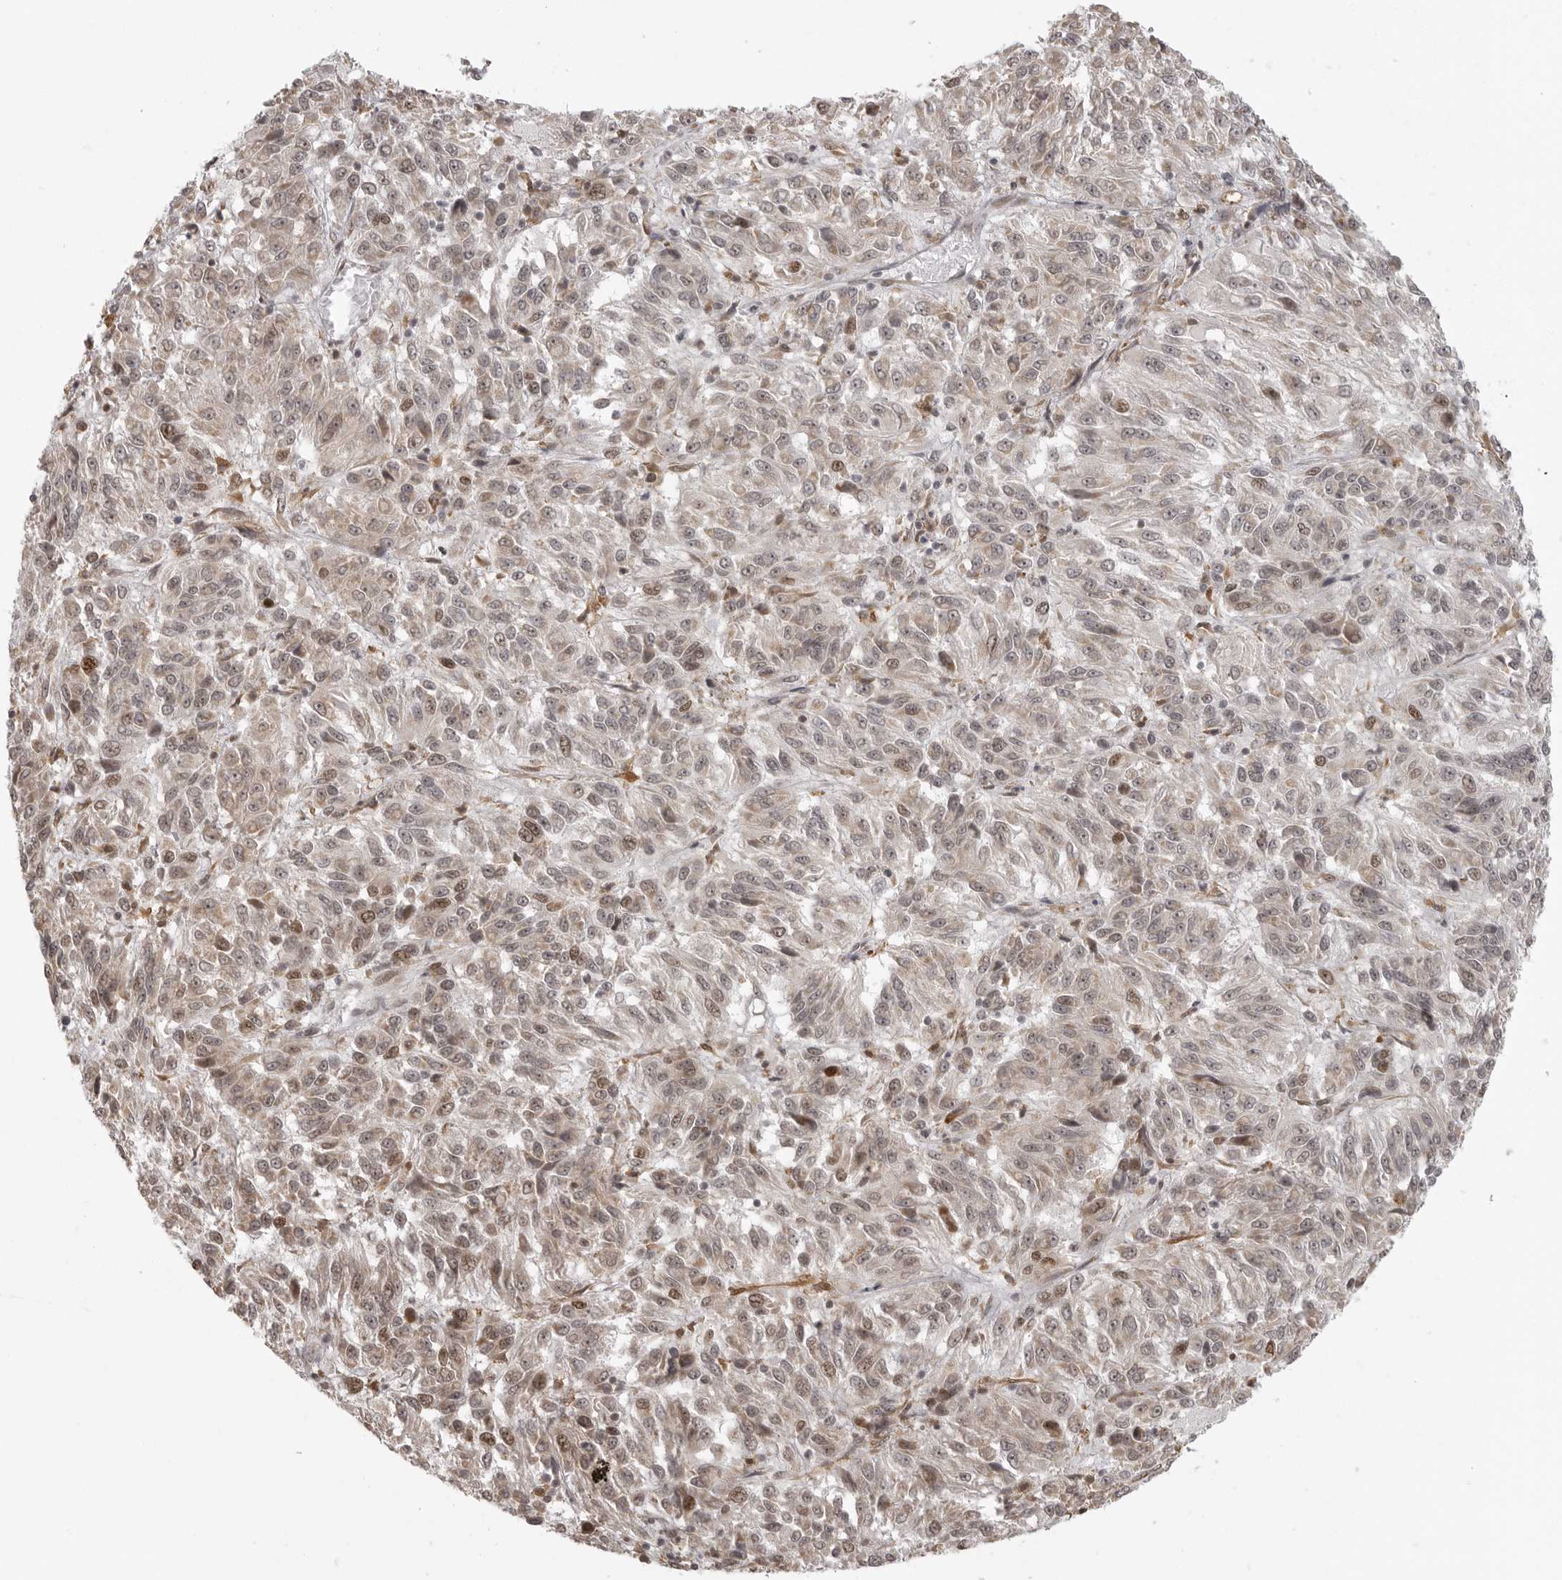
{"staining": {"intensity": "weak", "quantity": "25%-75%", "location": "nuclear"}, "tissue": "melanoma", "cell_type": "Tumor cells", "image_type": "cancer", "snomed": [{"axis": "morphology", "description": "Malignant melanoma, Metastatic site"}, {"axis": "topography", "description": "Lung"}], "caption": "Immunohistochemistry micrograph of human melanoma stained for a protein (brown), which exhibits low levels of weak nuclear staining in about 25%-75% of tumor cells.", "gene": "ISG20L2", "patient": {"sex": "male", "age": 64}}